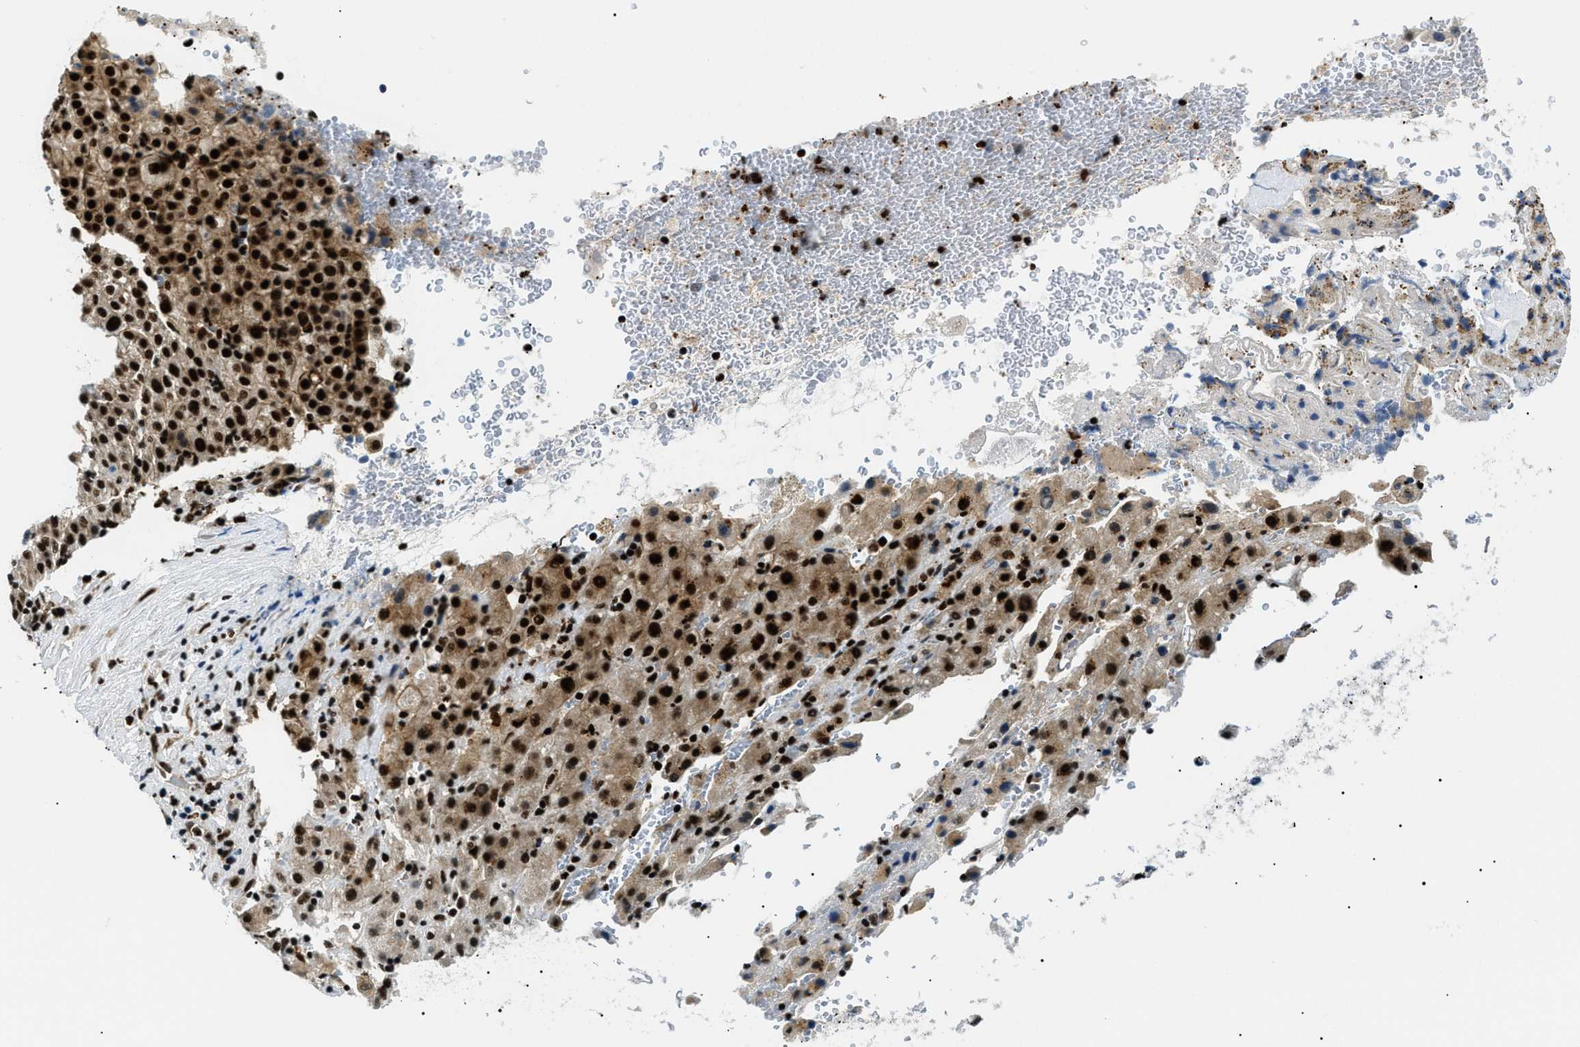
{"staining": {"intensity": "strong", "quantity": ">75%", "location": "cytoplasmic/membranous,nuclear"}, "tissue": "liver cancer", "cell_type": "Tumor cells", "image_type": "cancer", "snomed": [{"axis": "morphology", "description": "Carcinoma, Hepatocellular, NOS"}, {"axis": "topography", "description": "Liver"}], "caption": "Tumor cells display high levels of strong cytoplasmic/membranous and nuclear staining in about >75% of cells in hepatocellular carcinoma (liver).", "gene": "CWC25", "patient": {"sex": "female", "age": 58}}